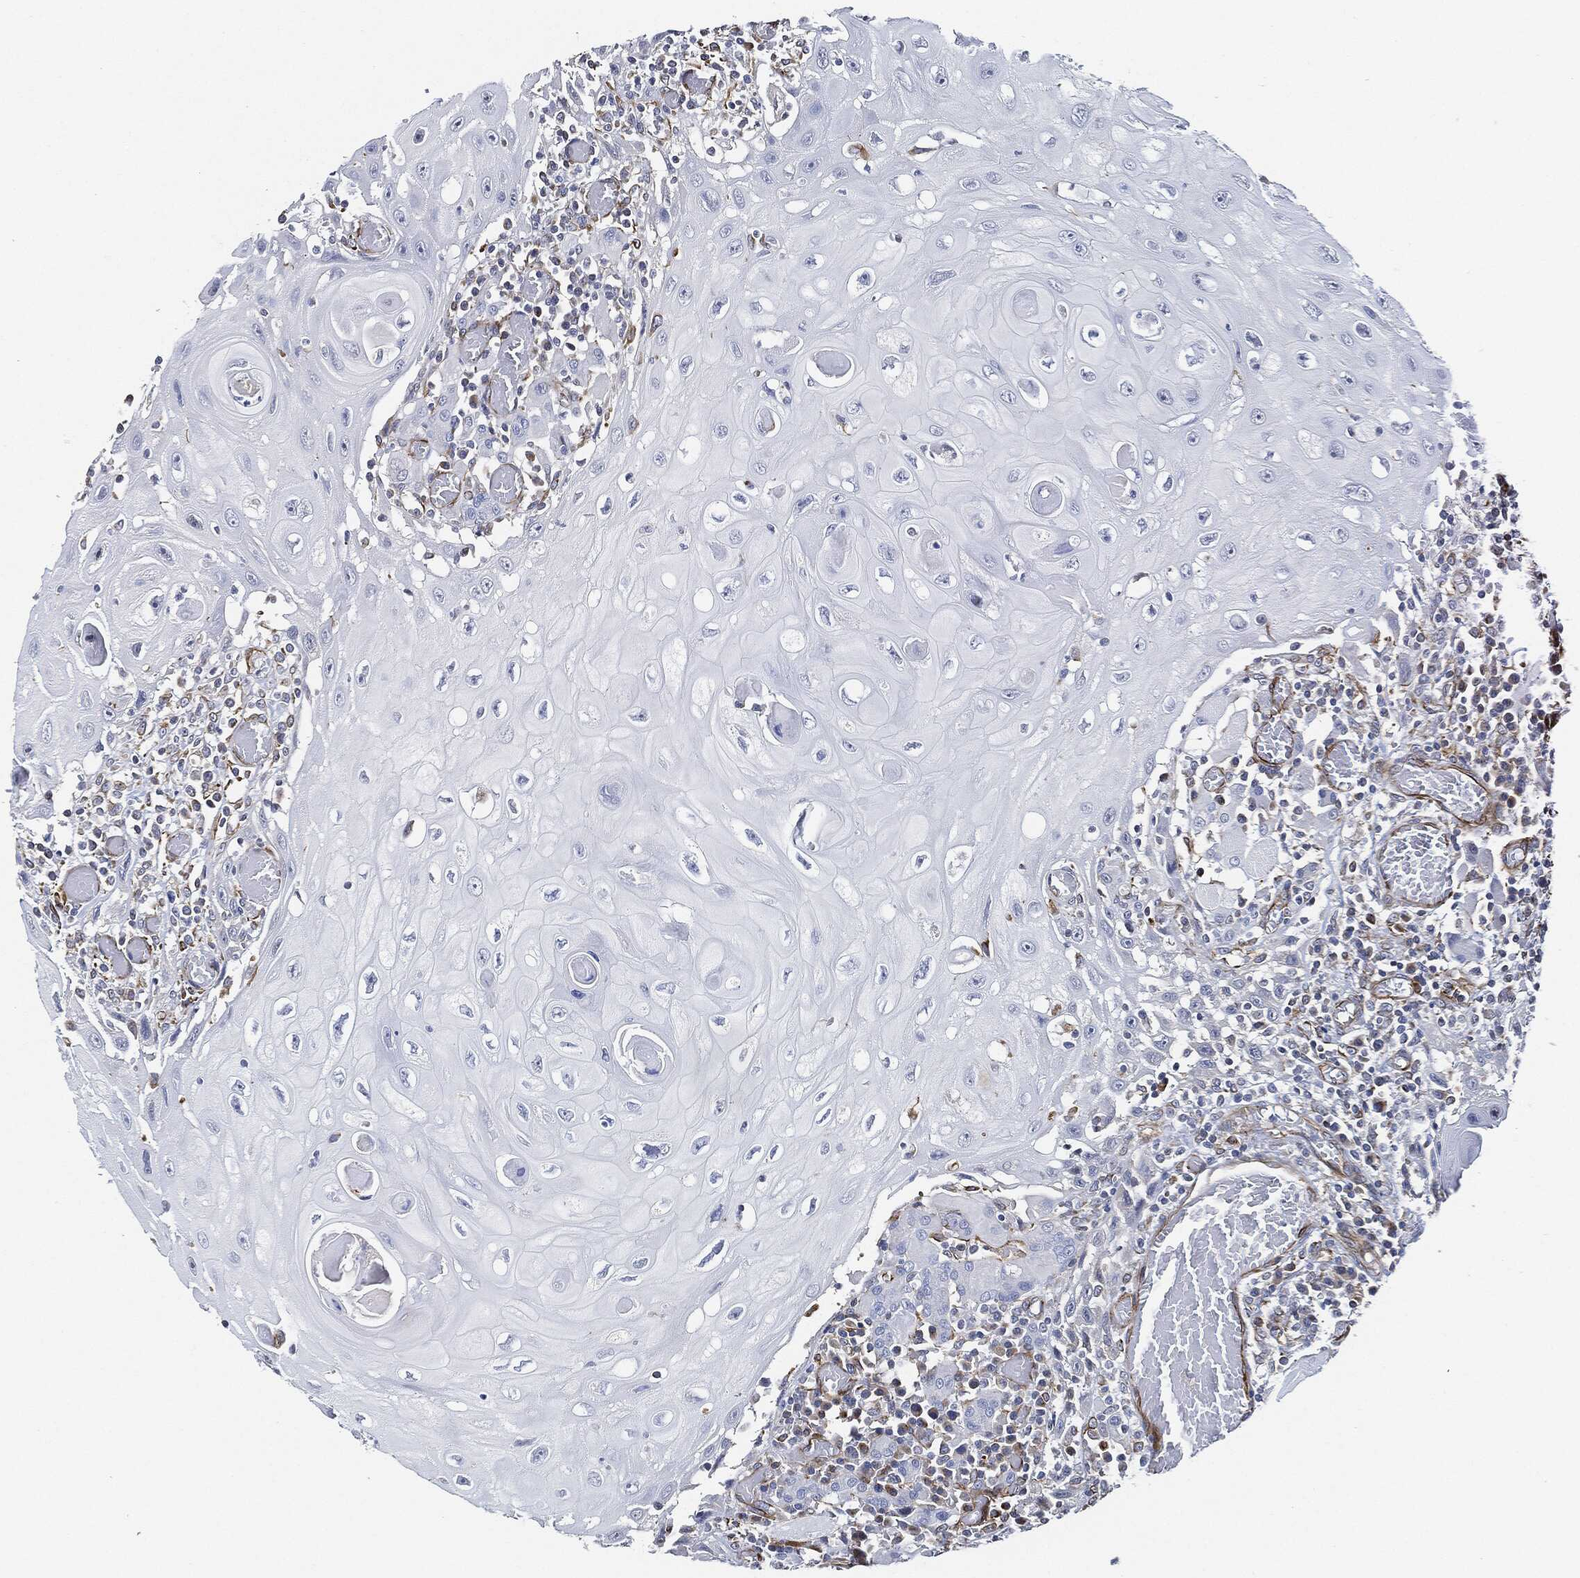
{"staining": {"intensity": "negative", "quantity": "none", "location": "none"}, "tissue": "head and neck cancer", "cell_type": "Tumor cells", "image_type": "cancer", "snomed": [{"axis": "morphology", "description": "Normal tissue, NOS"}, {"axis": "morphology", "description": "Squamous cell carcinoma, NOS"}, {"axis": "topography", "description": "Oral tissue"}, {"axis": "topography", "description": "Head-Neck"}], "caption": "Immunohistochemistry image of neoplastic tissue: head and neck cancer stained with DAB shows no significant protein staining in tumor cells.", "gene": "THSD1", "patient": {"sex": "male", "age": 71}}